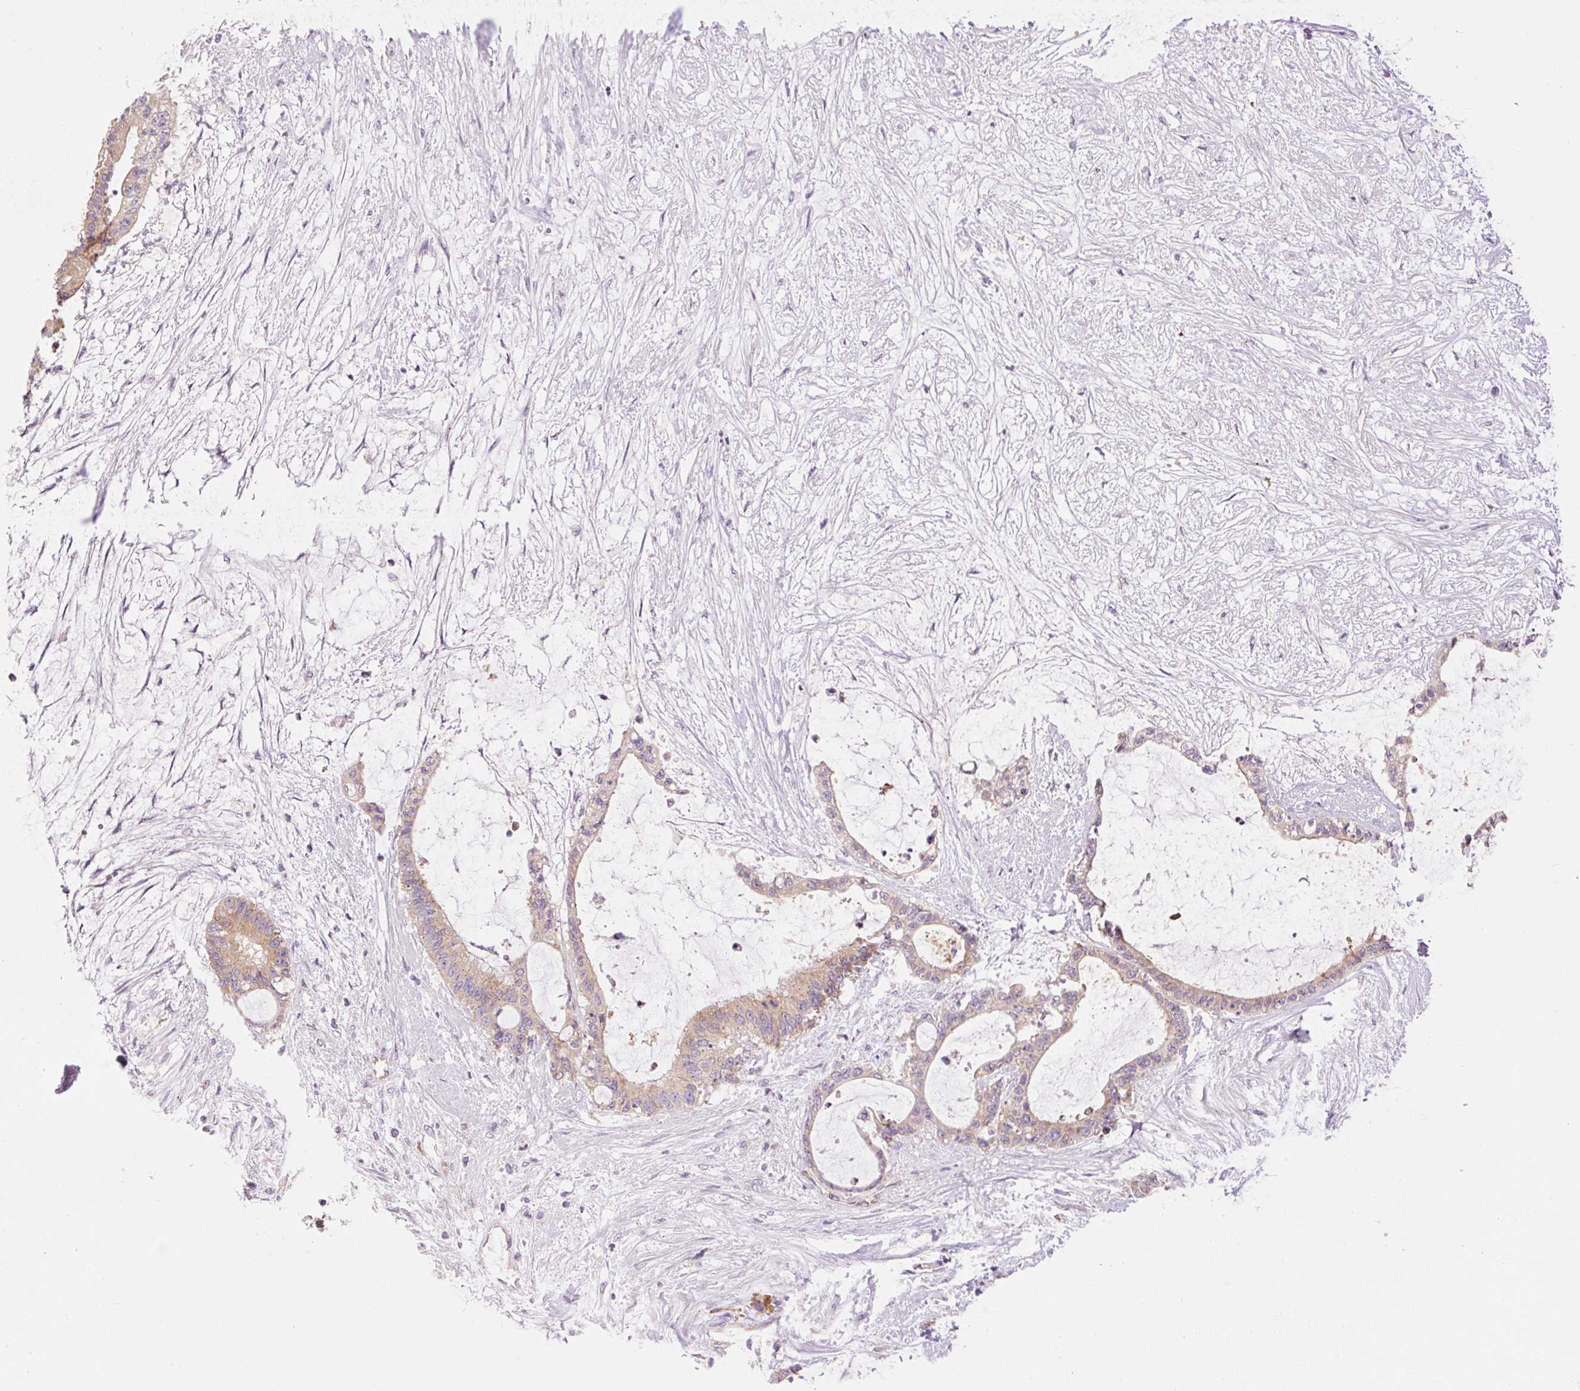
{"staining": {"intensity": "moderate", "quantity": "25%-75%", "location": "cytoplasmic/membranous"}, "tissue": "liver cancer", "cell_type": "Tumor cells", "image_type": "cancer", "snomed": [{"axis": "morphology", "description": "Normal tissue, NOS"}, {"axis": "morphology", "description": "Cholangiocarcinoma"}, {"axis": "topography", "description": "Liver"}, {"axis": "topography", "description": "Peripheral nerve tissue"}], "caption": "Protein staining of cholangiocarcinoma (liver) tissue shows moderate cytoplasmic/membranous positivity in approximately 25%-75% of tumor cells.", "gene": "PNPLA5", "patient": {"sex": "female", "age": 73}}